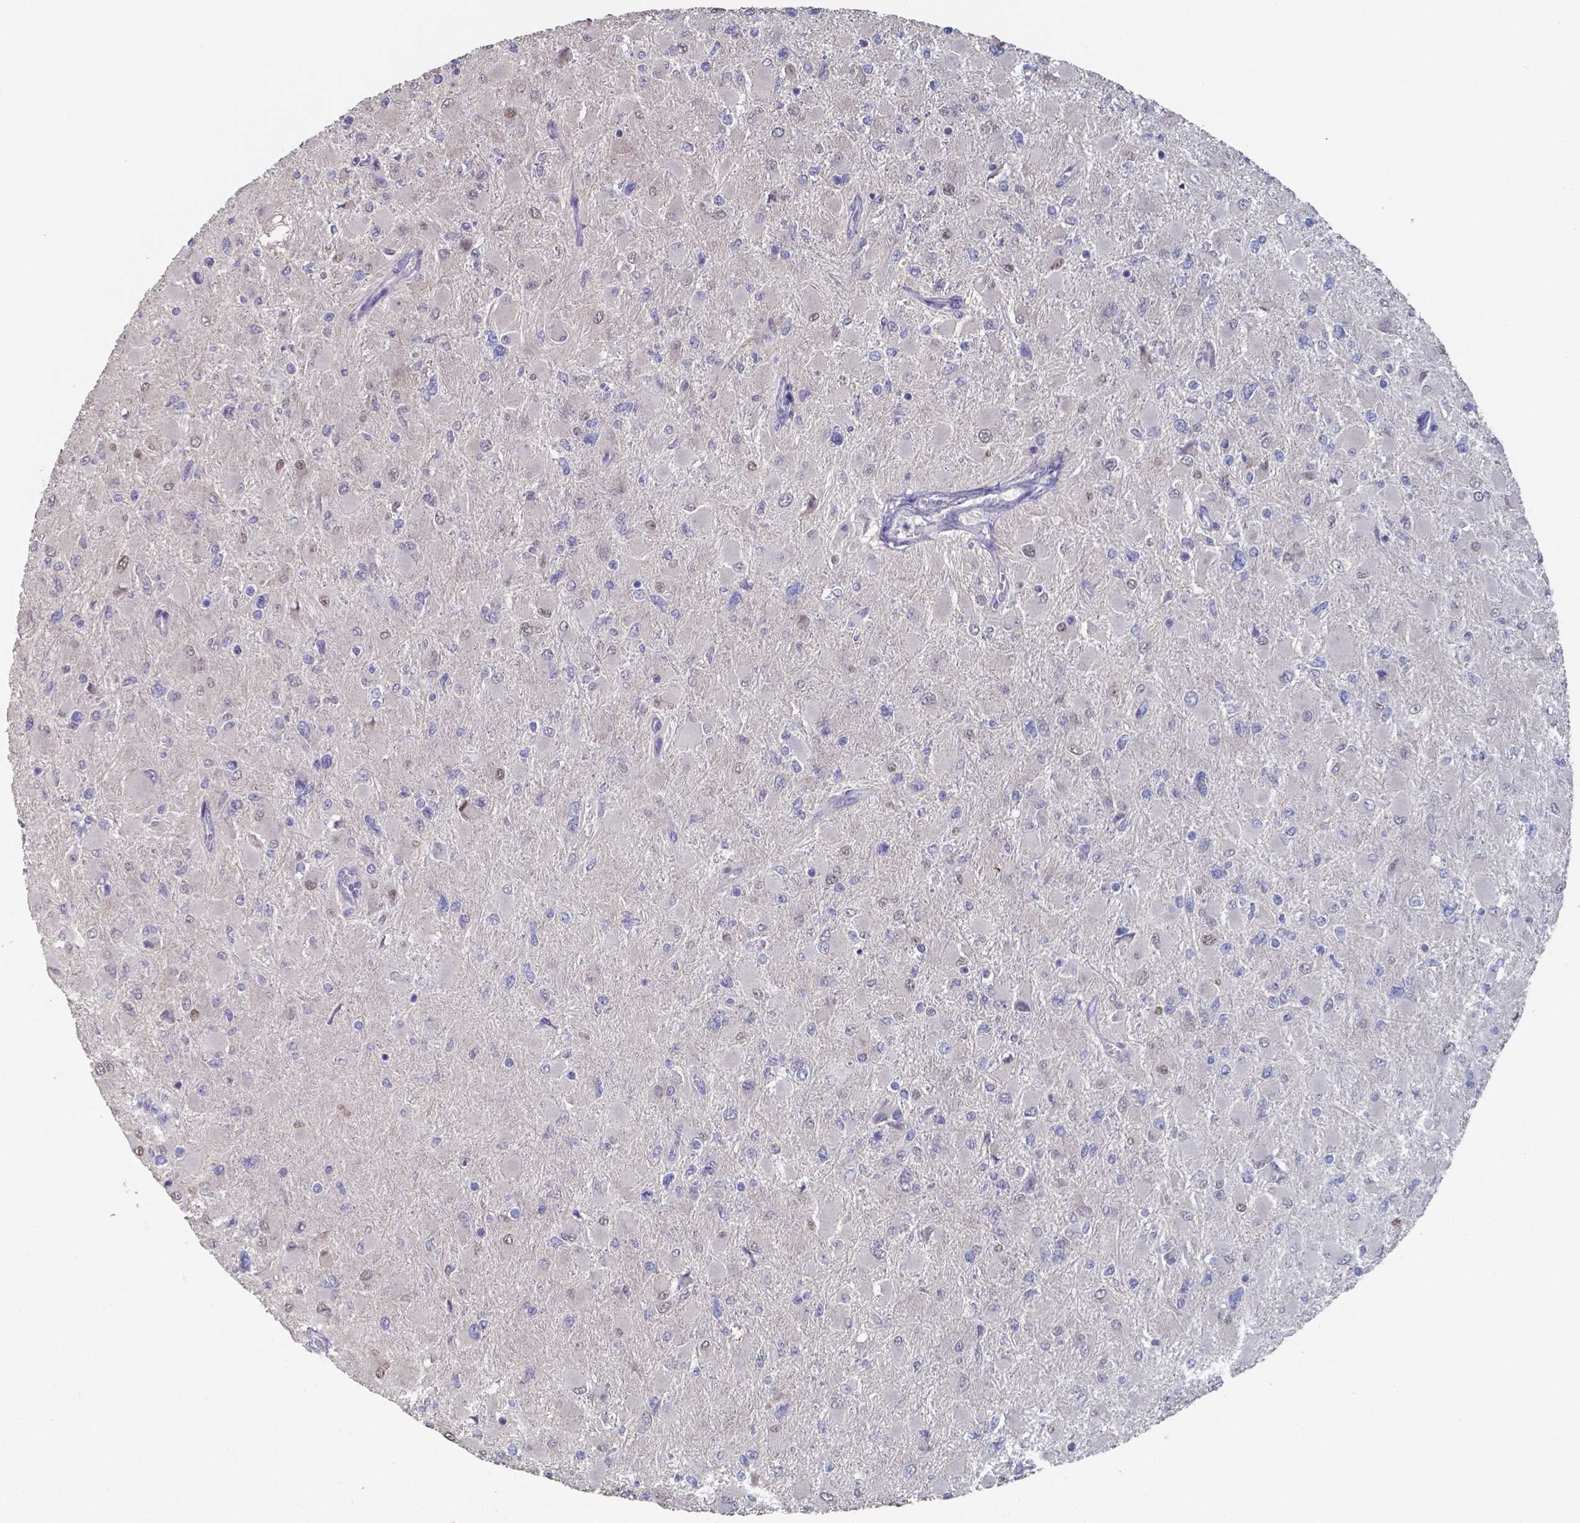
{"staining": {"intensity": "negative", "quantity": "none", "location": "none"}, "tissue": "glioma", "cell_type": "Tumor cells", "image_type": "cancer", "snomed": [{"axis": "morphology", "description": "Glioma, malignant, High grade"}, {"axis": "topography", "description": "Cerebral cortex"}], "caption": "Histopathology image shows no protein expression in tumor cells of malignant glioma (high-grade) tissue.", "gene": "FOXJ1", "patient": {"sex": "female", "age": 36}}